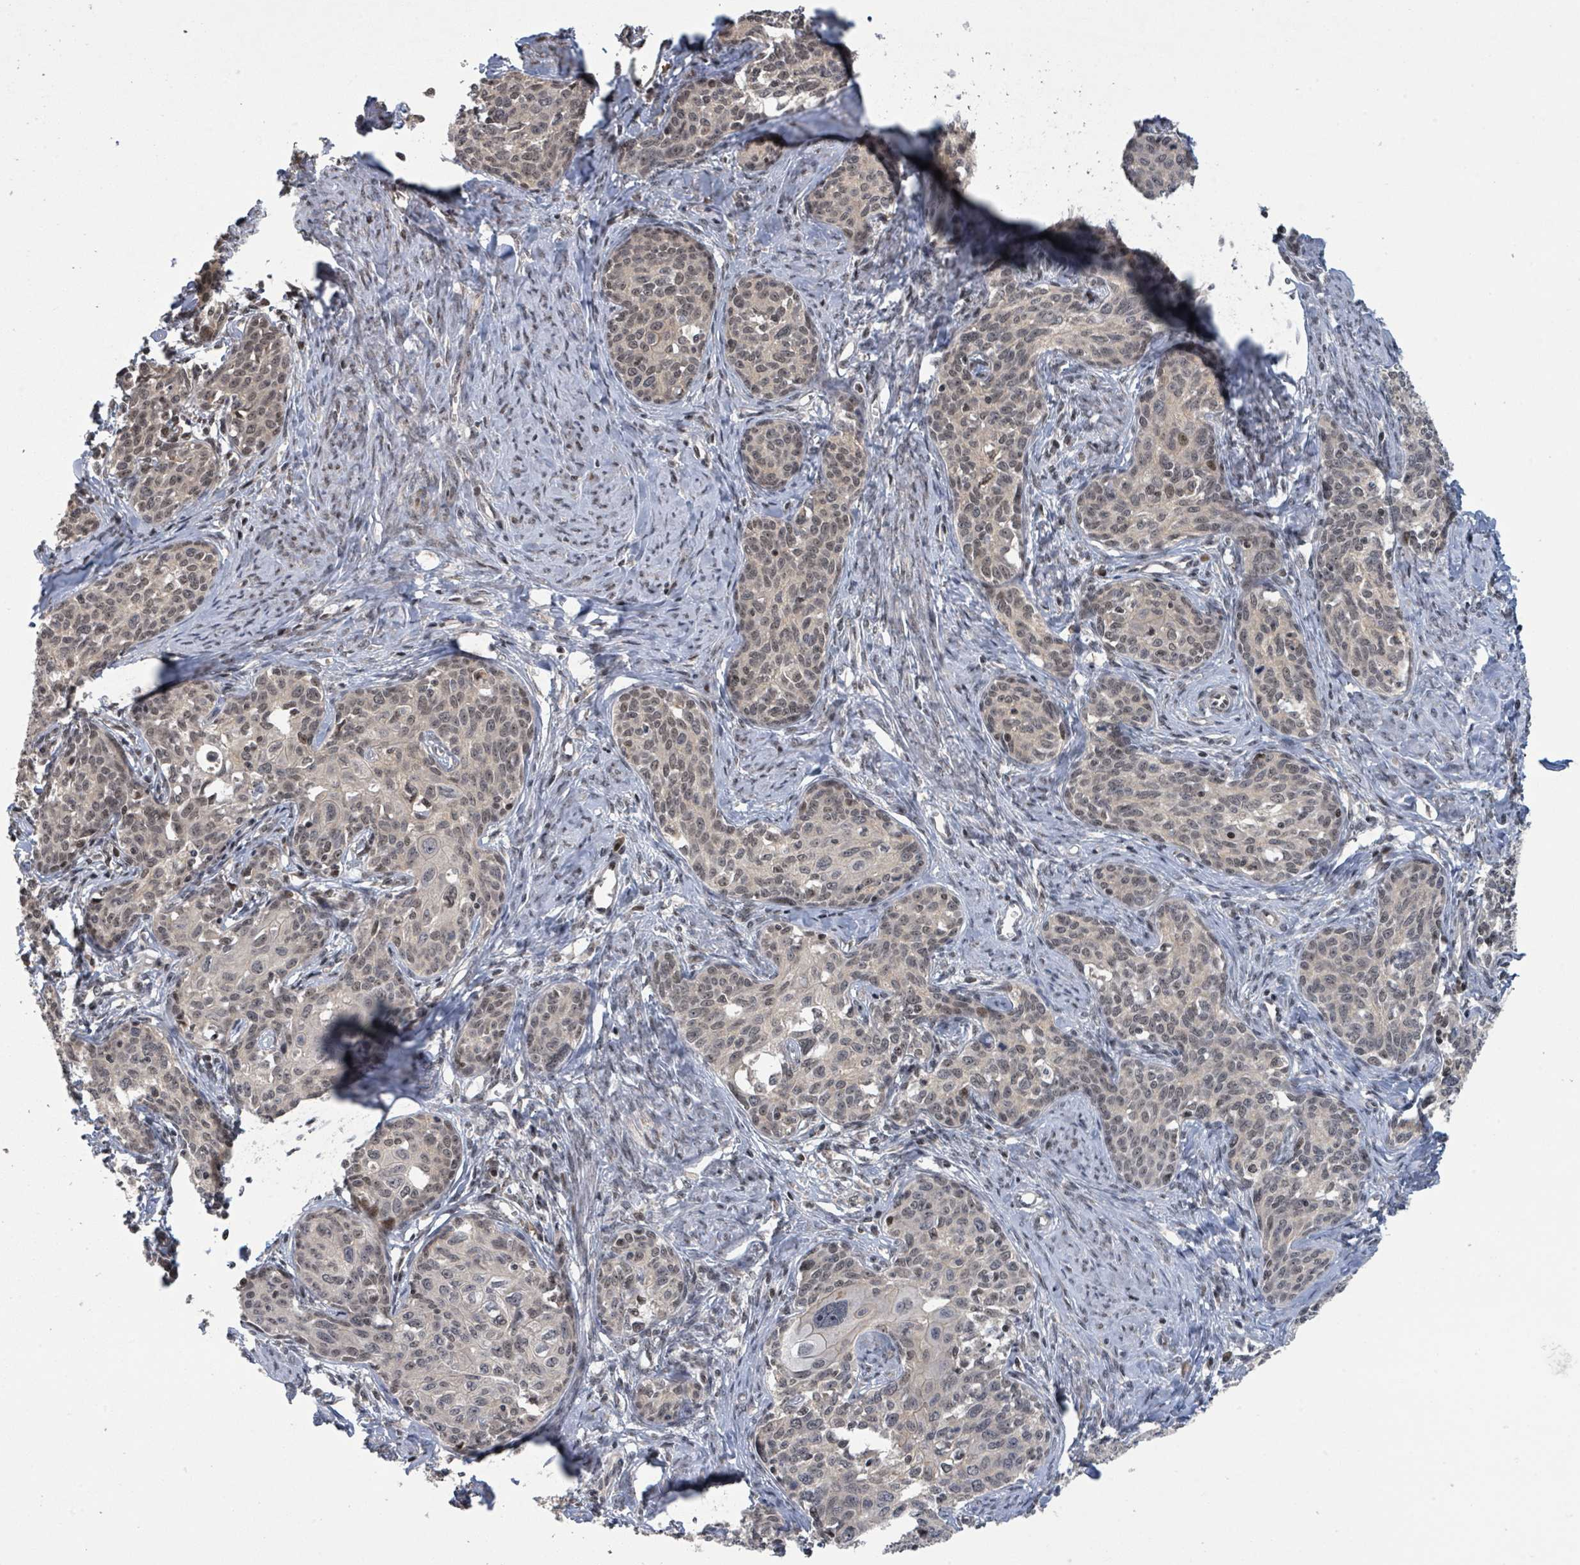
{"staining": {"intensity": "weak", "quantity": "25%-75%", "location": "nuclear"}, "tissue": "cervical cancer", "cell_type": "Tumor cells", "image_type": "cancer", "snomed": [{"axis": "morphology", "description": "Squamous cell carcinoma, NOS"}, {"axis": "morphology", "description": "Adenocarcinoma, NOS"}, {"axis": "topography", "description": "Cervix"}], "caption": "The photomicrograph shows a brown stain indicating the presence of a protein in the nuclear of tumor cells in squamous cell carcinoma (cervical). The staining was performed using DAB, with brown indicating positive protein expression. Nuclei are stained blue with hematoxylin.", "gene": "ZBTB14", "patient": {"sex": "female", "age": 52}}